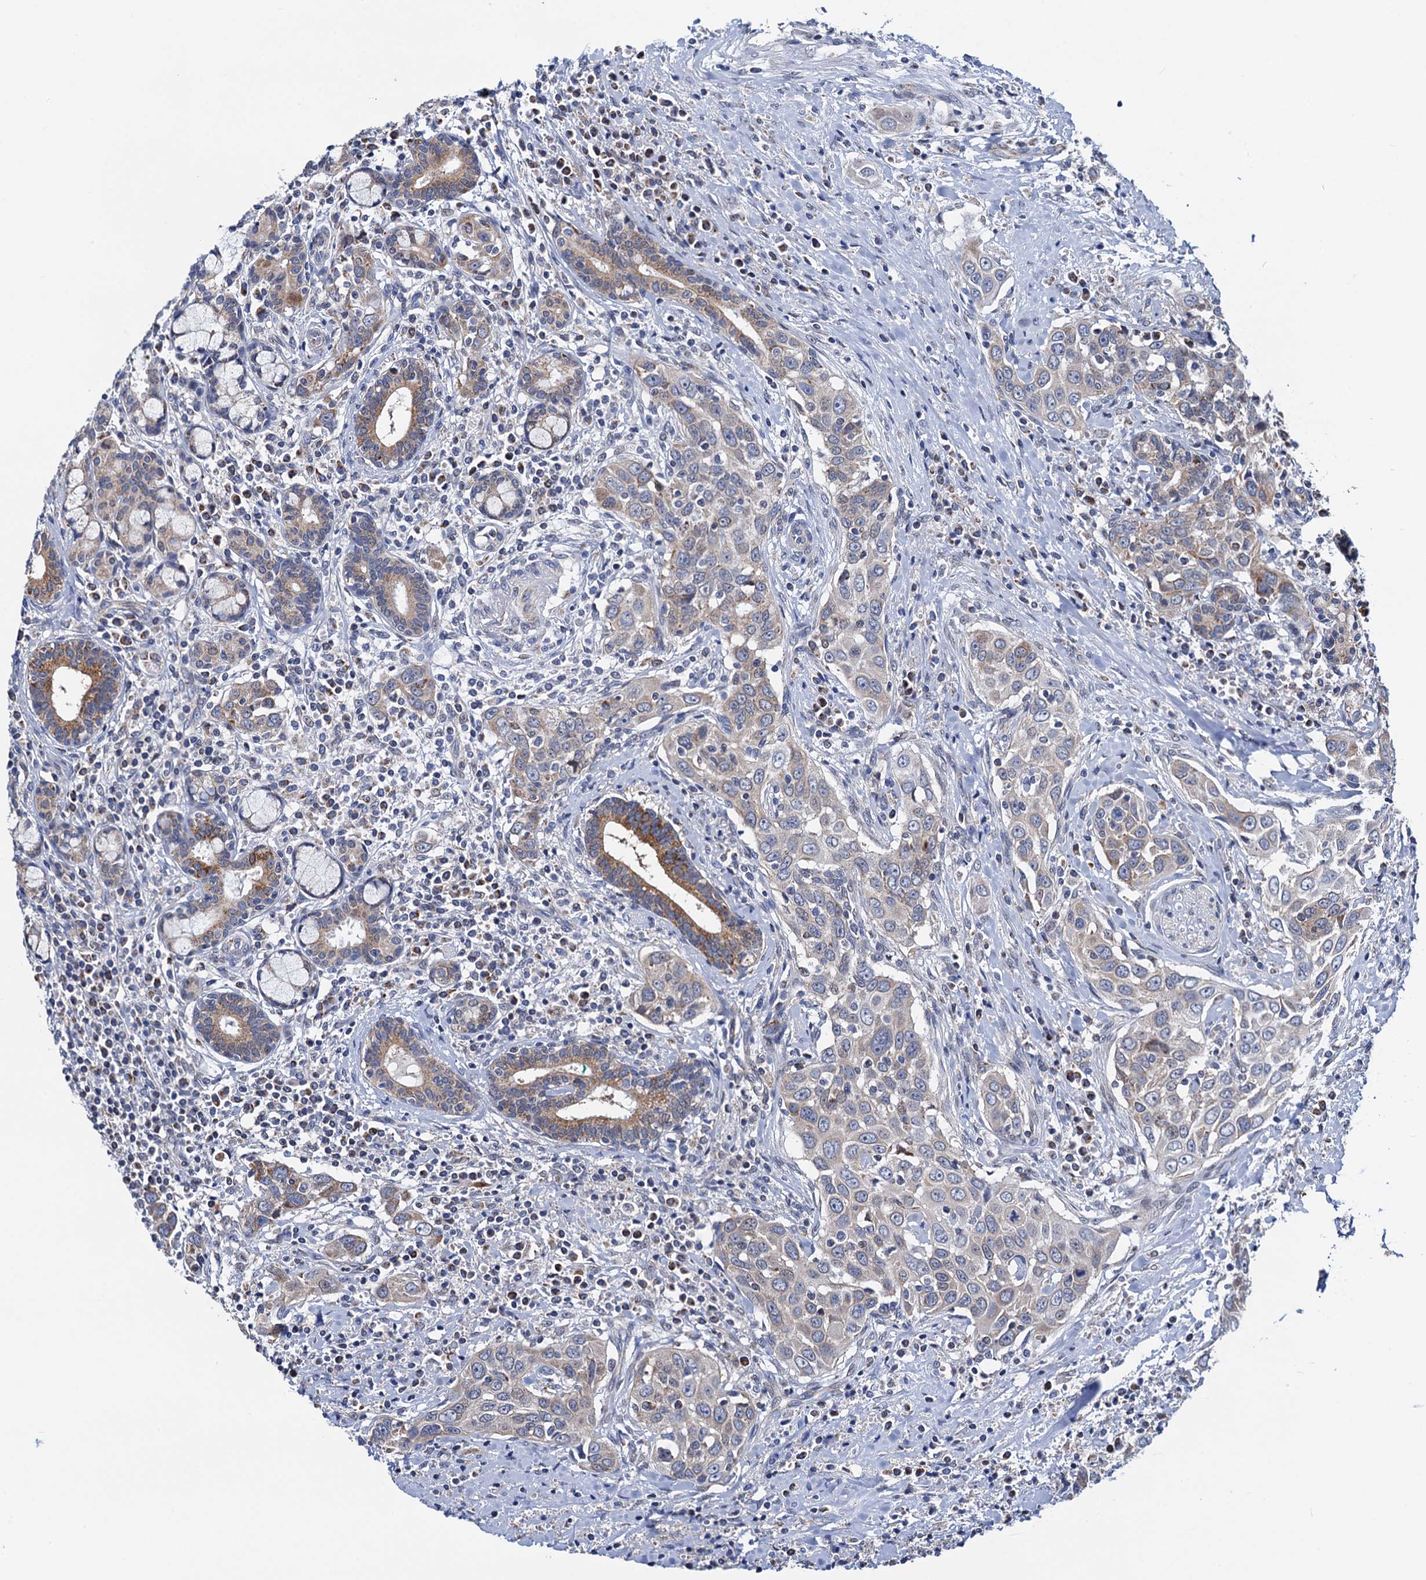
{"staining": {"intensity": "moderate", "quantity": "25%-75%", "location": "cytoplasmic/membranous"}, "tissue": "head and neck cancer", "cell_type": "Tumor cells", "image_type": "cancer", "snomed": [{"axis": "morphology", "description": "Squamous cell carcinoma, NOS"}, {"axis": "topography", "description": "Oral tissue"}, {"axis": "topography", "description": "Head-Neck"}], "caption": "Immunohistochemical staining of squamous cell carcinoma (head and neck) displays moderate cytoplasmic/membranous protein positivity in approximately 25%-75% of tumor cells. (Brightfield microscopy of DAB IHC at high magnification).", "gene": "PTCD3", "patient": {"sex": "female", "age": 50}}